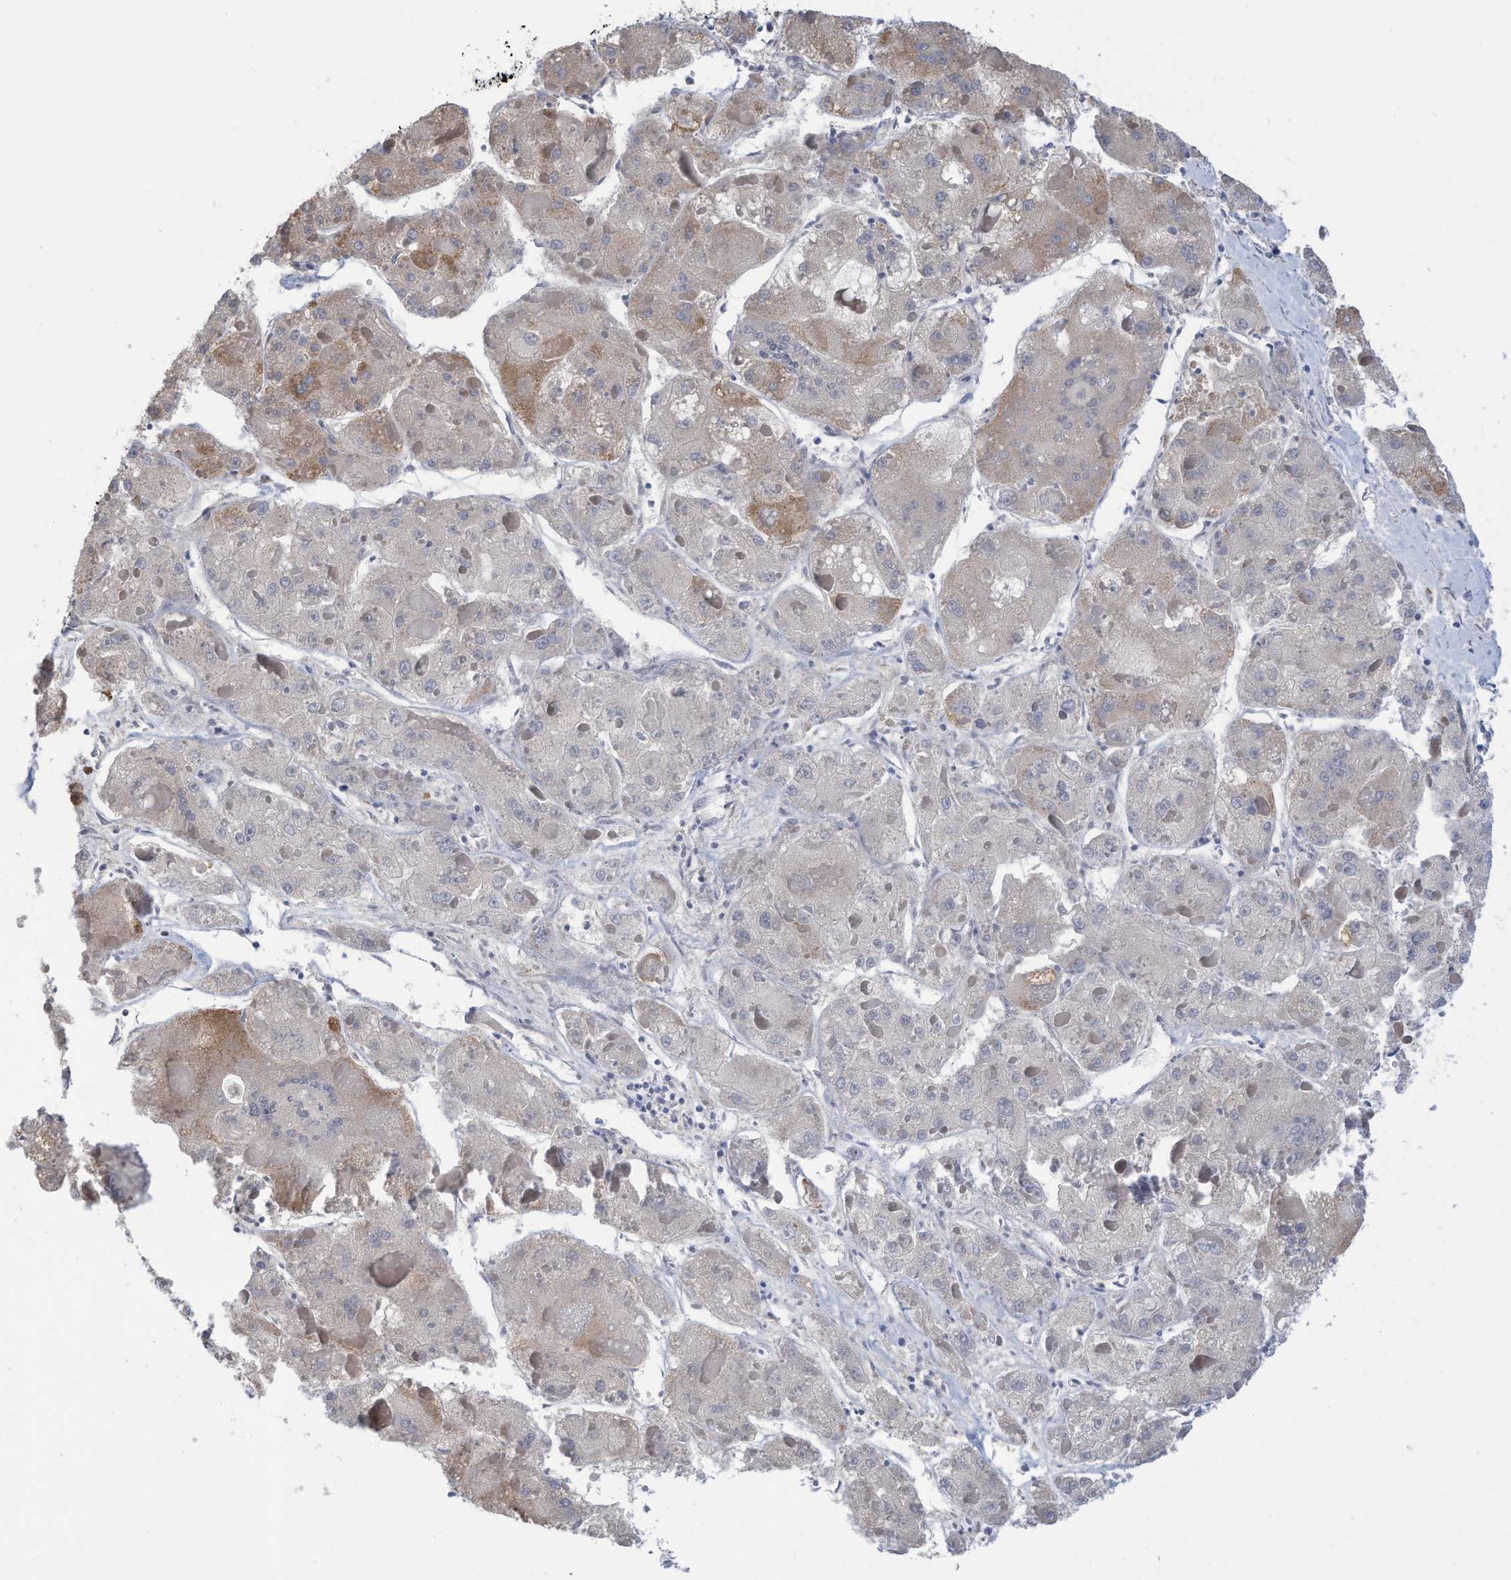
{"staining": {"intensity": "weak", "quantity": "<25%", "location": "cytoplasmic/membranous"}, "tissue": "liver cancer", "cell_type": "Tumor cells", "image_type": "cancer", "snomed": [{"axis": "morphology", "description": "Carcinoma, Hepatocellular, NOS"}, {"axis": "topography", "description": "Liver"}], "caption": "IHC of human liver hepatocellular carcinoma displays no expression in tumor cells.", "gene": "ZNF292", "patient": {"sex": "female", "age": 73}}